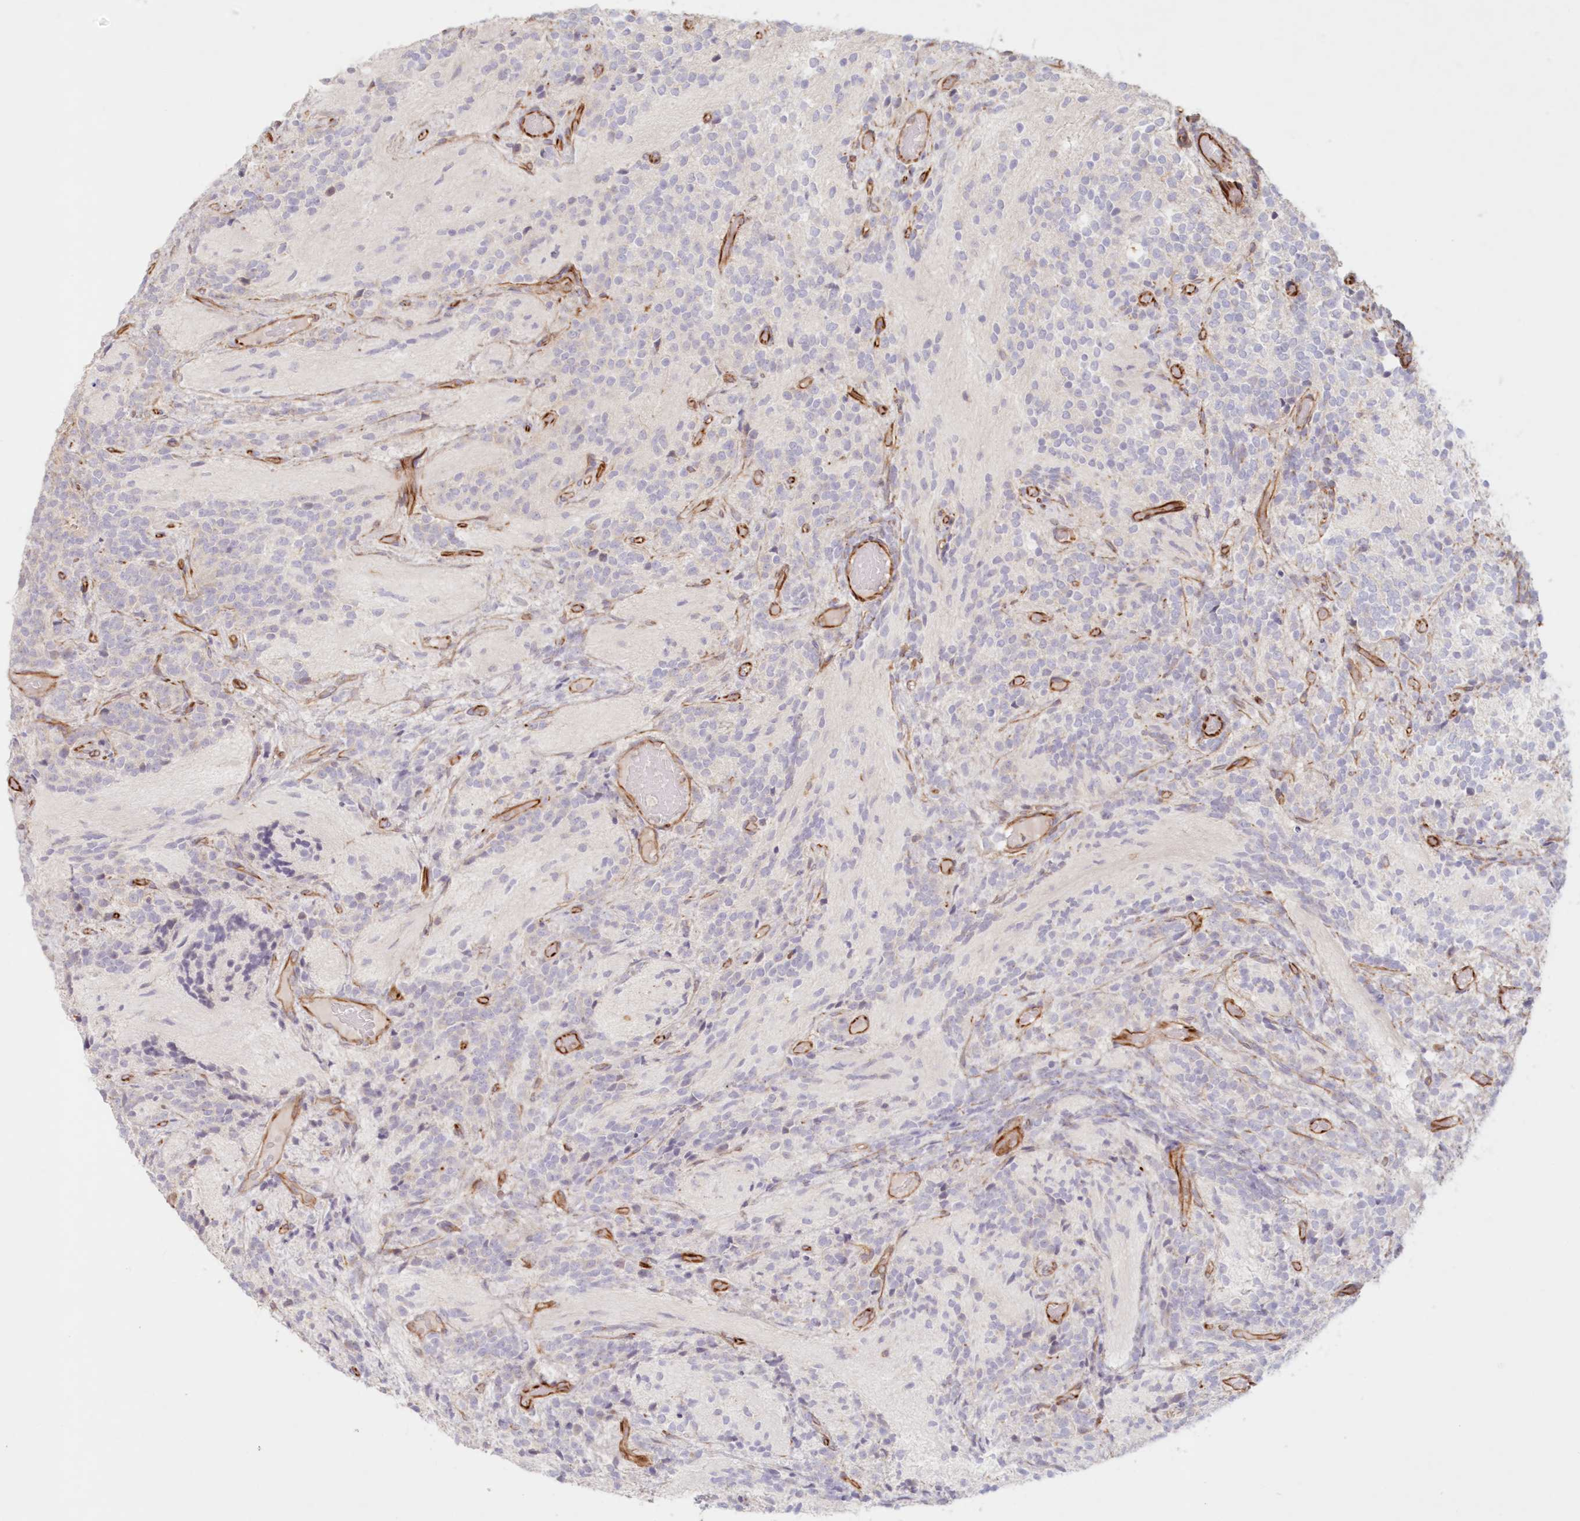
{"staining": {"intensity": "negative", "quantity": "none", "location": "none"}, "tissue": "glioma", "cell_type": "Tumor cells", "image_type": "cancer", "snomed": [{"axis": "morphology", "description": "Glioma, malignant, Low grade"}, {"axis": "topography", "description": "Brain"}], "caption": "Tumor cells are negative for brown protein staining in glioma.", "gene": "DMRTB1", "patient": {"sex": "female", "age": 1}}